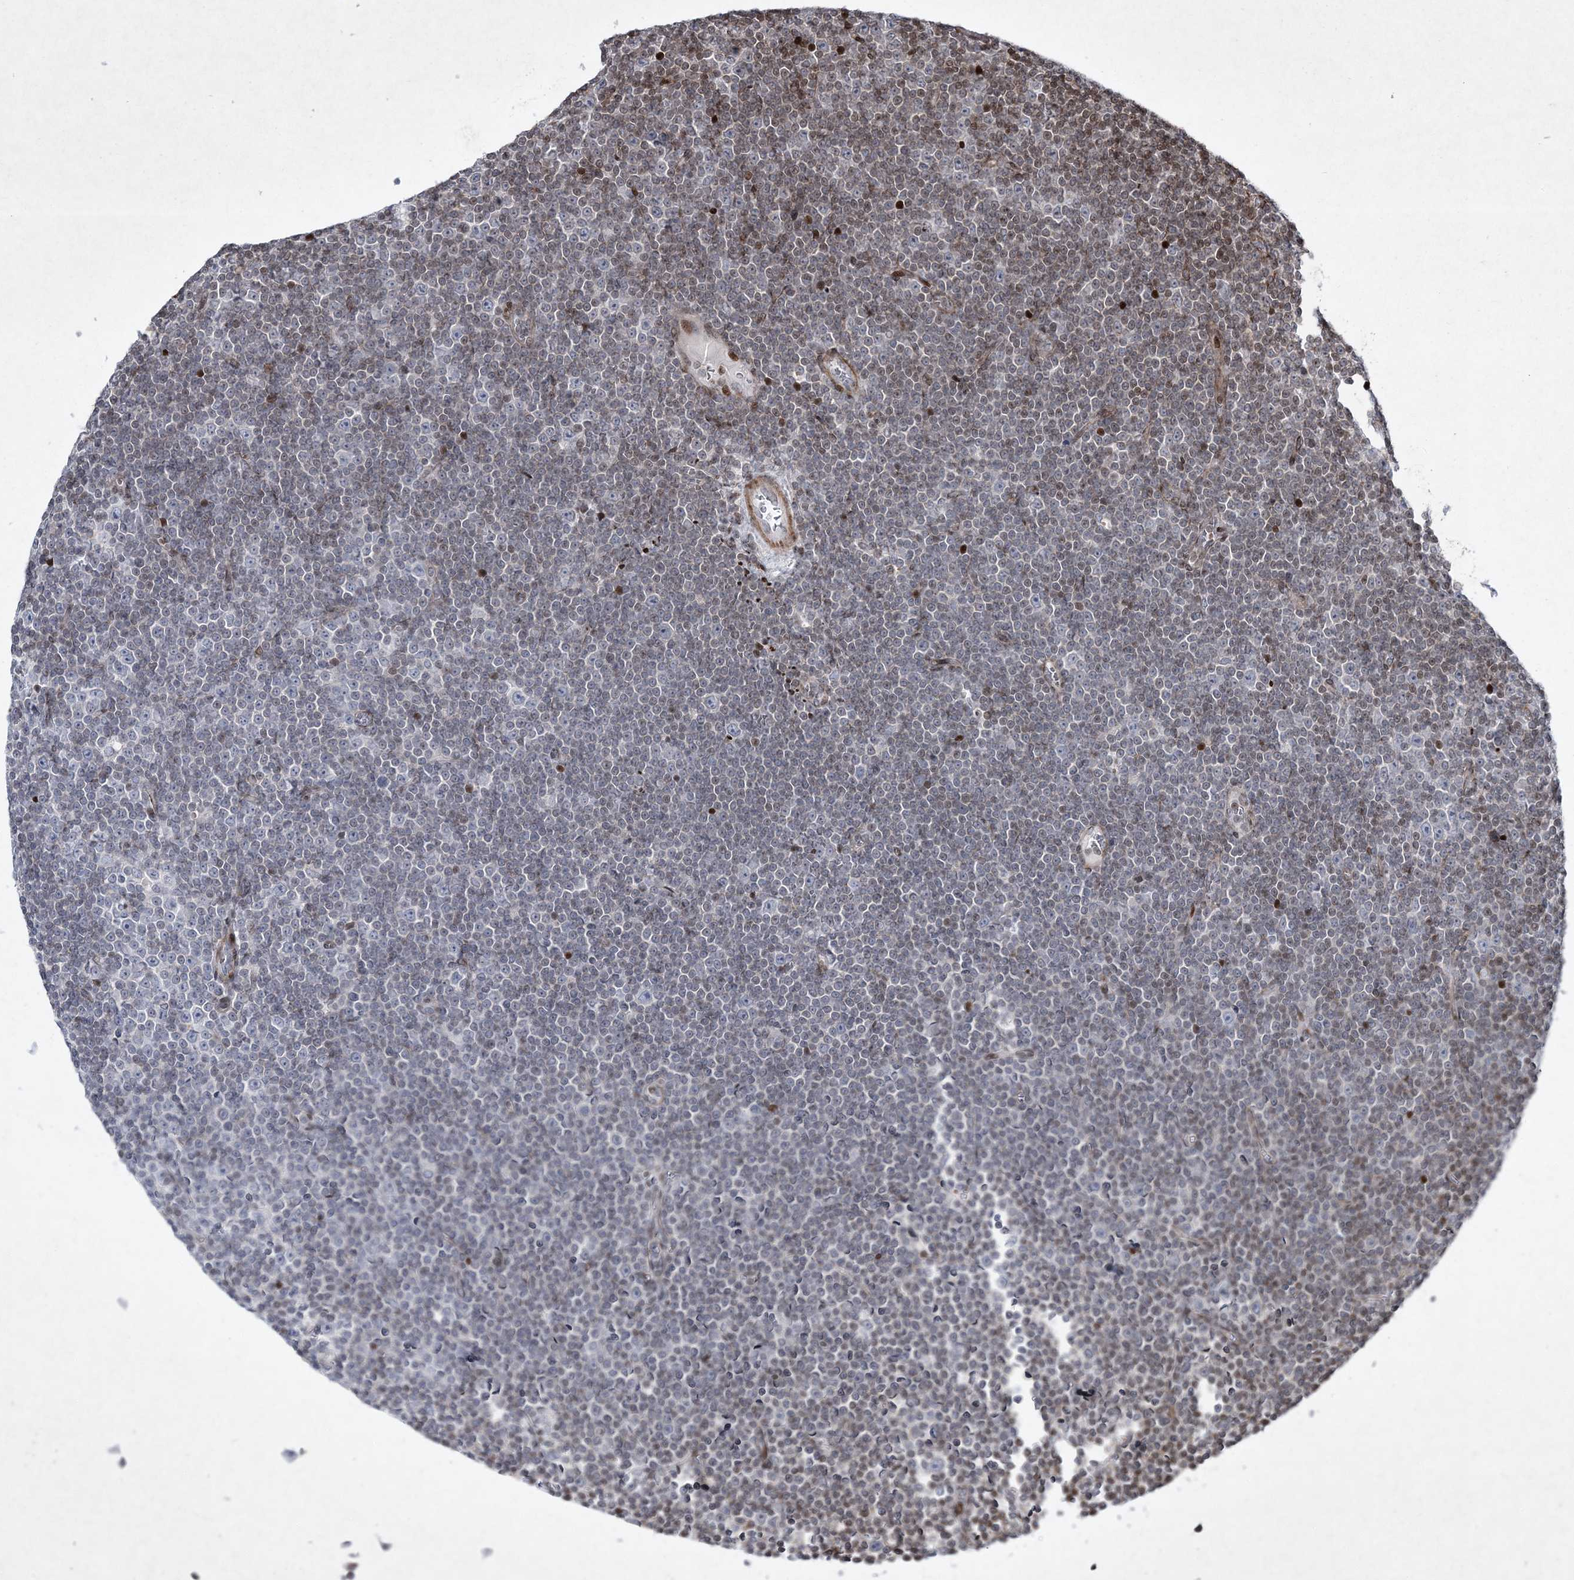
{"staining": {"intensity": "weak", "quantity": "<25%", "location": "nuclear"}, "tissue": "lymphoma", "cell_type": "Tumor cells", "image_type": "cancer", "snomed": [{"axis": "morphology", "description": "Malignant lymphoma, non-Hodgkin's type, Low grade"}, {"axis": "topography", "description": "Lymph node"}], "caption": "The image shows no significant expression in tumor cells of low-grade malignant lymphoma, non-Hodgkin's type.", "gene": "SMIM29", "patient": {"sex": "female", "age": 67}}